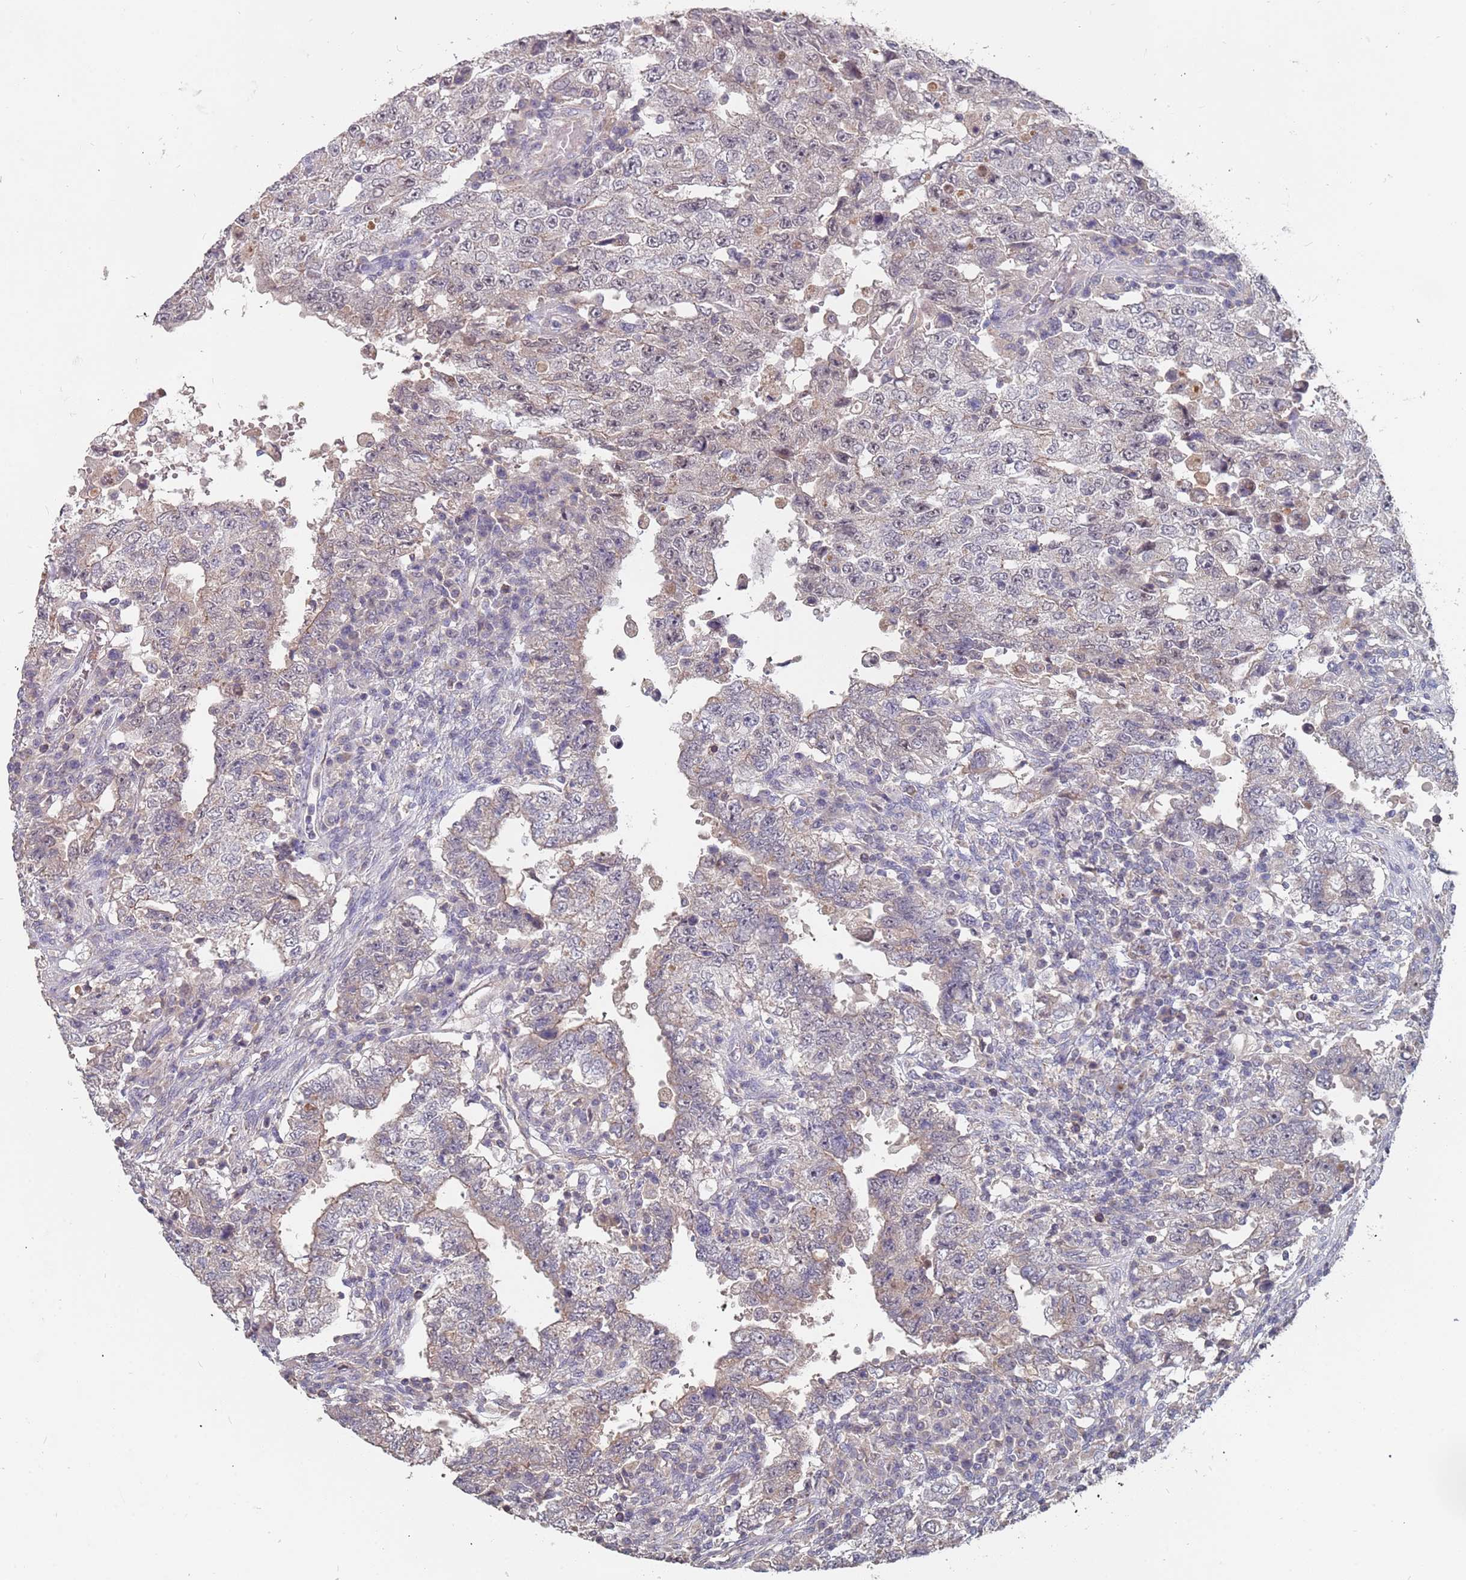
{"staining": {"intensity": "negative", "quantity": "none", "location": "none"}, "tissue": "testis cancer", "cell_type": "Tumor cells", "image_type": "cancer", "snomed": [{"axis": "morphology", "description": "Carcinoma, Embryonal, NOS"}, {"axis": "topography", "description": "Testis"}], "caption": "DAB immunohistochemical staining of human testis cancer (embryonal carcinoma) reveals no significant positivity in tumor cells.", "gene": "TCEANC2", "patient": {"sex": "male", "age": 26}}